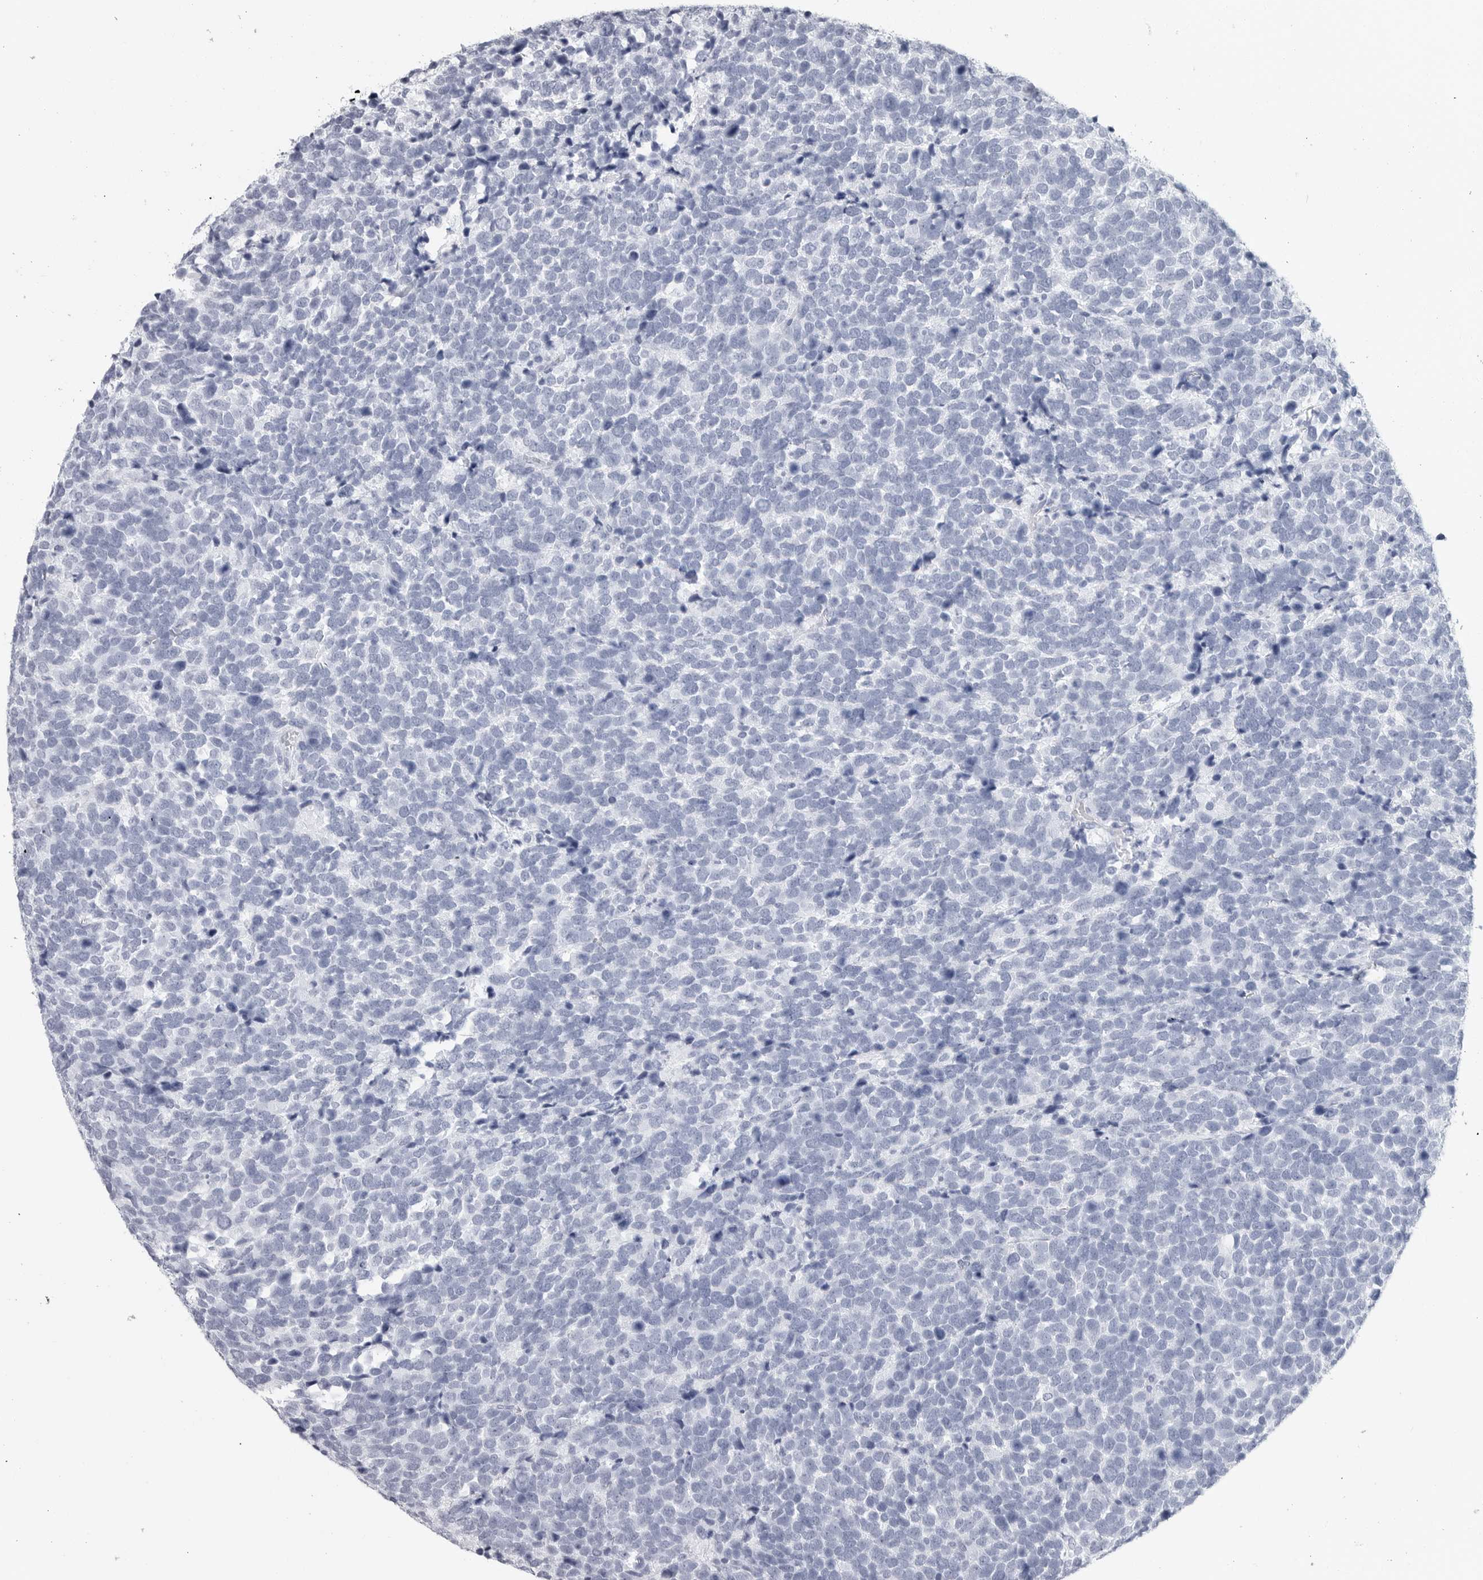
{"staining": {"intensity": "negative", "quantity": "none", "location": "none"}, "tissue": "urothelial cancer", "cell_type": "Tumor cells", "image_type": "cancer", "snomed": [{"axis": "morphology", "description": "Urothelial carcinoma, High grade"}, {"axis": "topography", "description": "Urinary bladder"}], "caption": "Protein analysis of urothelial cancer shows no significant staining in tumor cells.", "gene": "CSH1", "patient": {"sex": "female", "age": 82}}